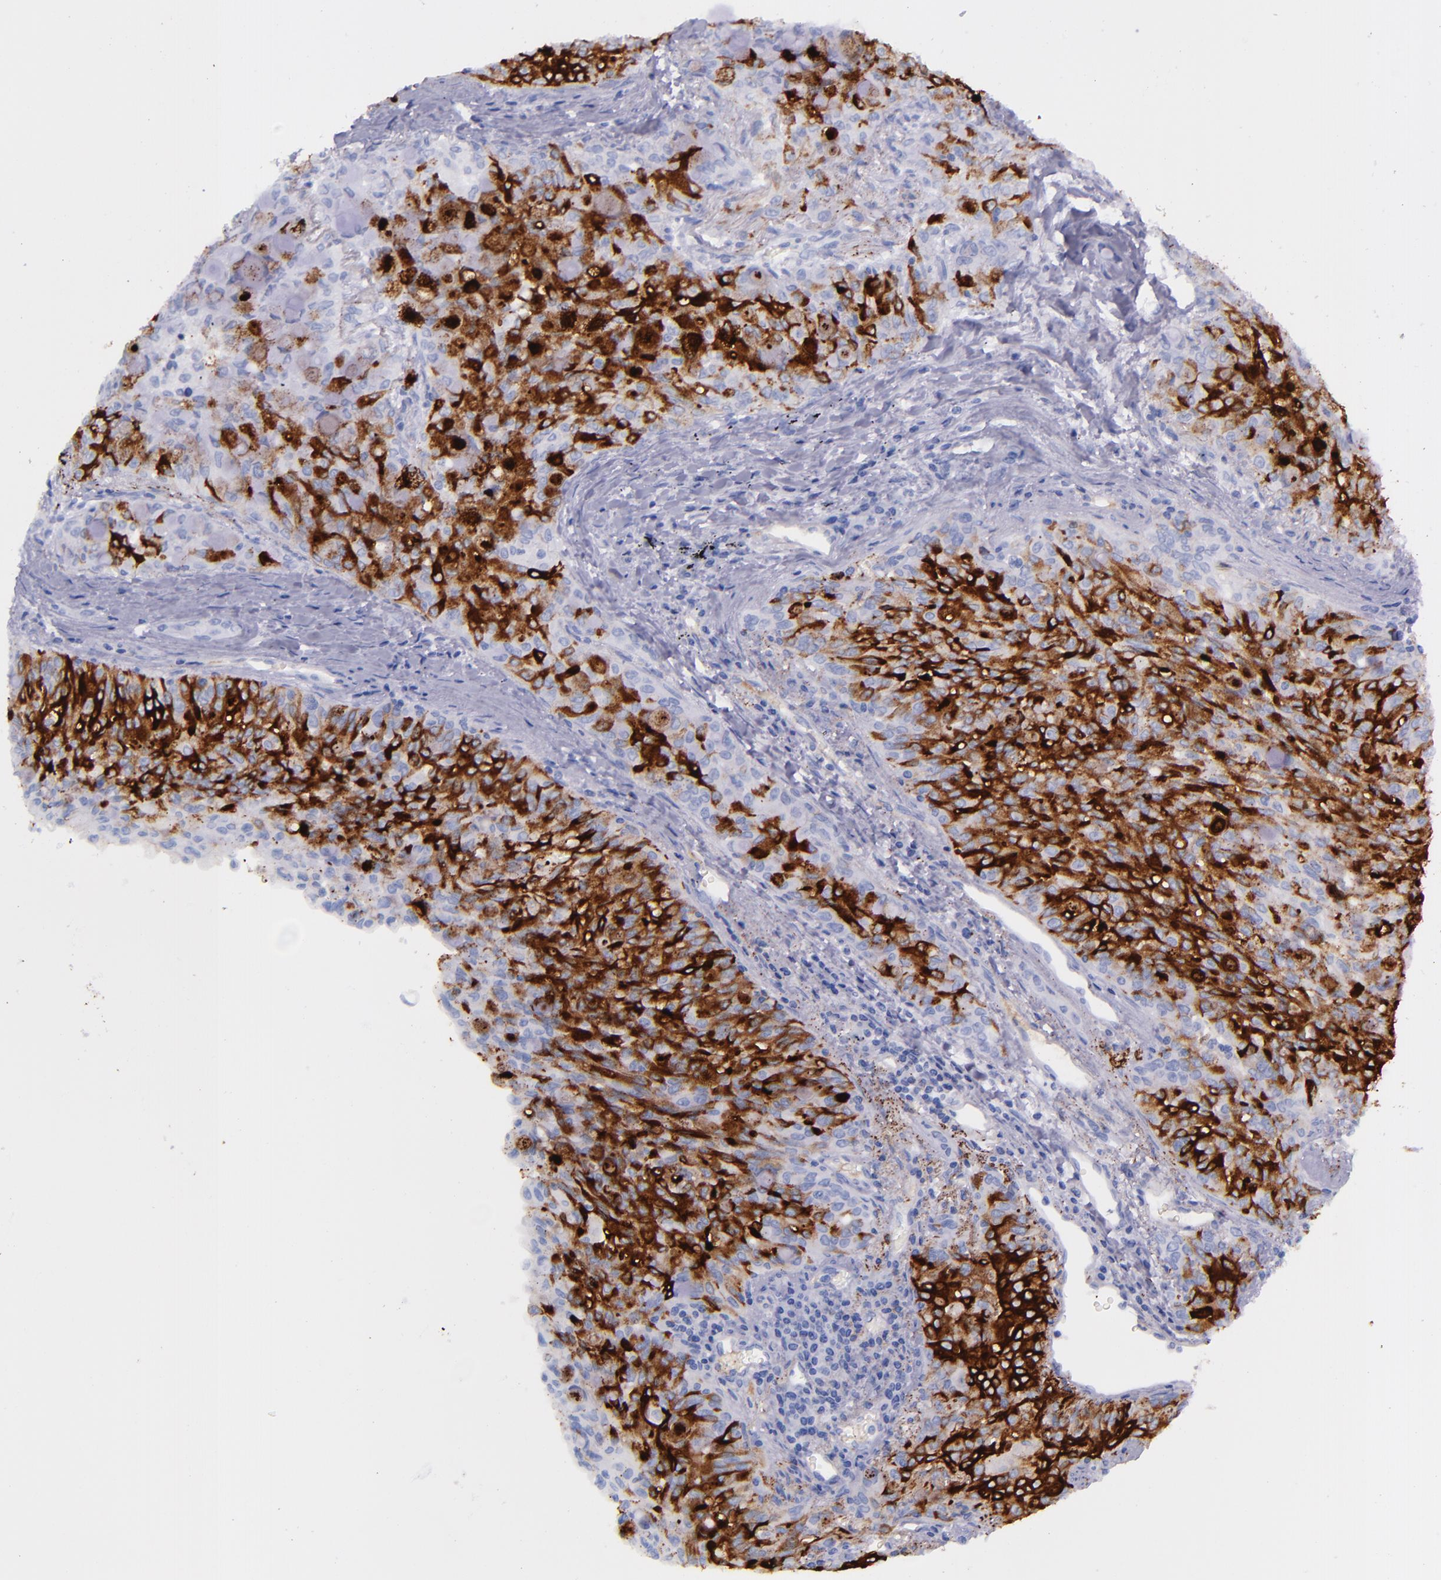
{"staining": {"intensity": "strong", "quantity": "25%-75%", "location": "cytoplasmic/membranous,nuclear"}, "tissue": "lung cancer", "cell_type": "Tumor cells", "image_type": "cancer", "snomed": [{"axis": "morphology", "description": "Adenocarcinoma, NOS"}, {"axis": "topography", "description": "Lung"}], "caption": "Lung adenocarcinoma stained with a brown dye exhibits strong cytoplasmic/membranous and nuclear positive expression in approximately 25%-75% of tumor cells.", "gene": "SFTPA2", "patient": {"sex": "female", "age": 44}}